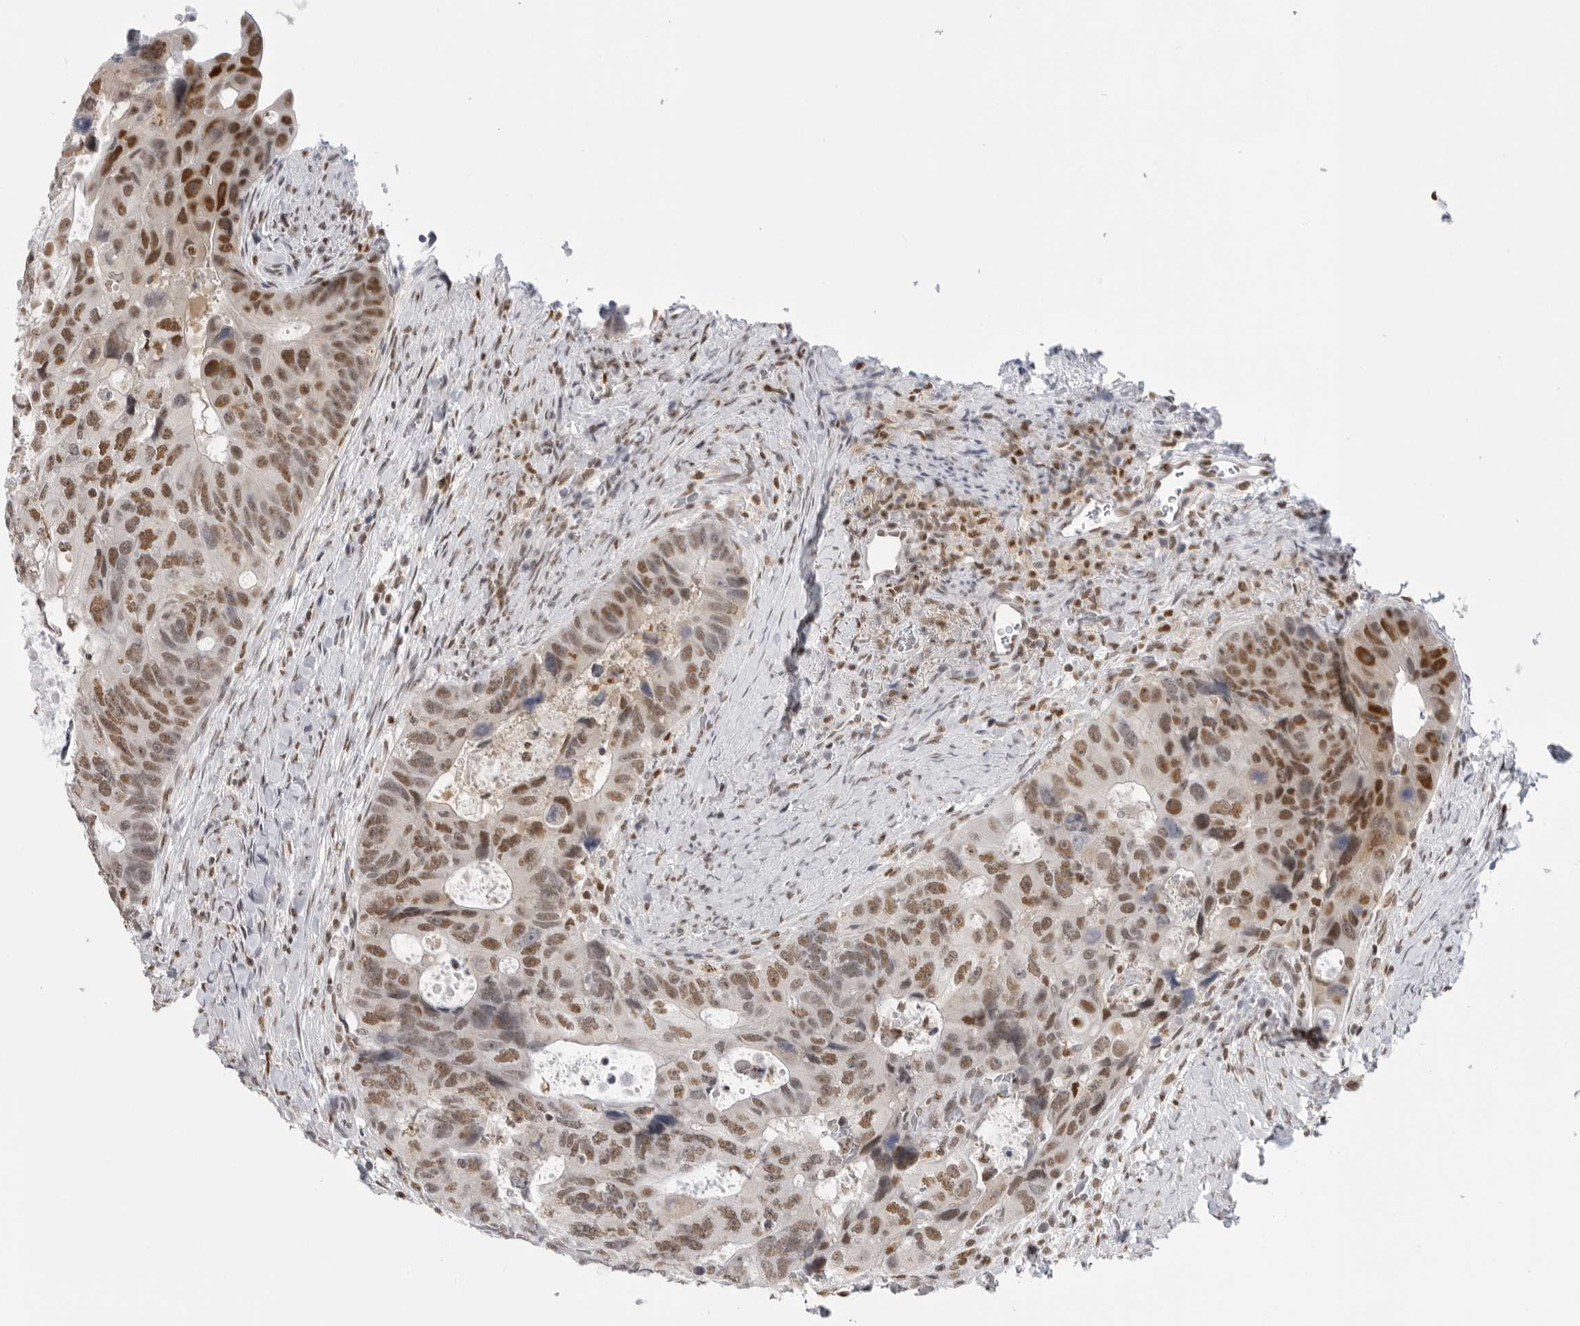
{"staining": {"intensity": "moderate", "quantity": ">75%", "location": "nuclear"}, "tissue": "colorectal cancer", "cell_type": "Tumor cells", "image_type": "cancer", "snomed": [{"axis": "morphology", "description": "Adenocarcinoma, NOS"}, {"axis": "topography", "description": "Rectum"}], "caption": "This is an image of immunohistochemistry staining of adenocarcinoma (colorectal), which shows moderate positivity in the nuclear of tumor cells.", "gene": "RPA2", "patient": {"sex": "male", "age": 59}}